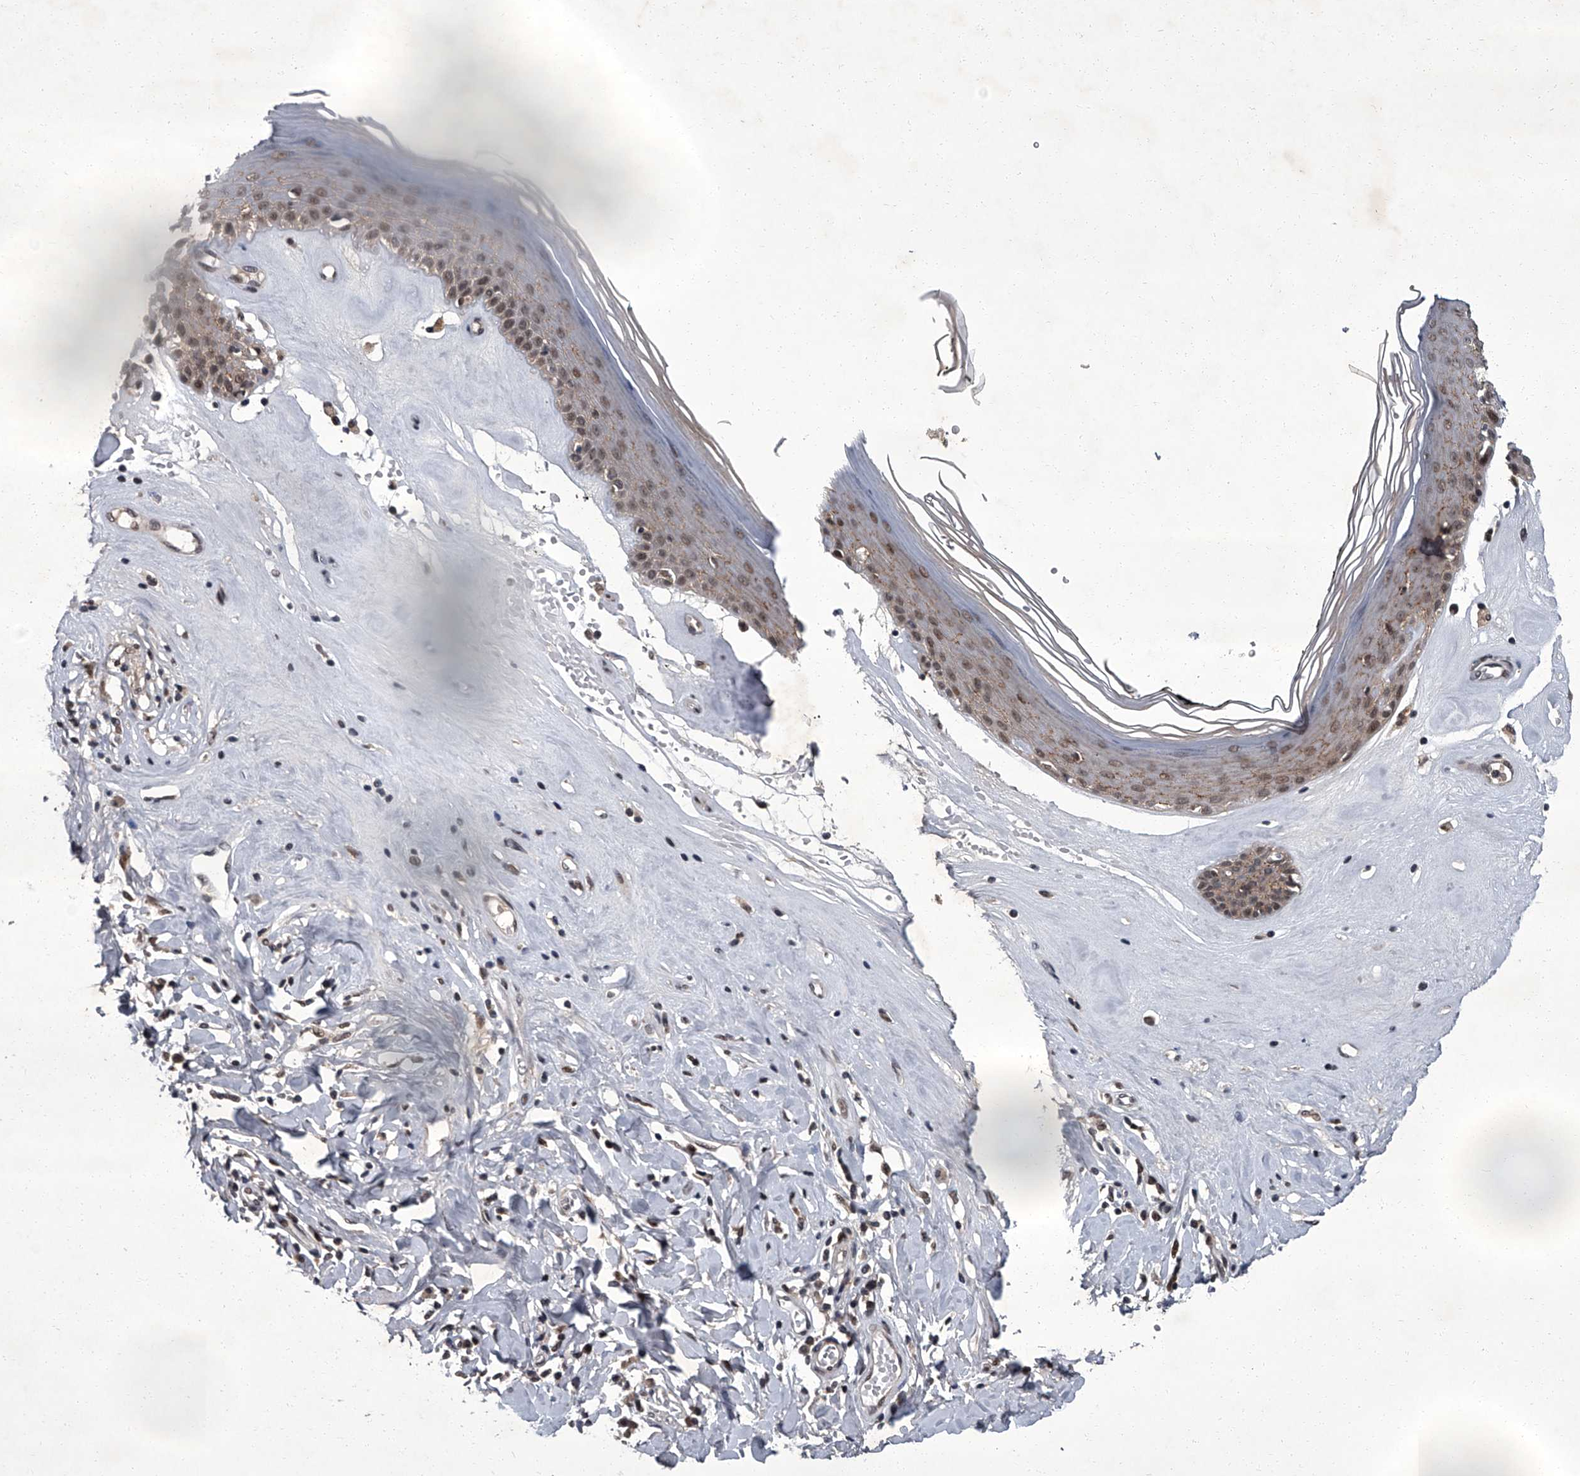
{"staining": {"intensity": "strong", "quantity": "25%-75%", "location": "cytoplasmic/membranous,nuclear"}, "tissue": "skin", "cell_type": "Epidermal cells", "image_type": "normal", "snomed": [{"axis": "morphology", "description": "Normal tissue, NOS"}, {"axis": "morphology", "description": "Inflammation, NOS"}, {"axis": "topography", "description": "Vulva"}], "caption": "Epidermal cells demonstrate high levels of strong cytoplasmic/membranous,nuclear expression in approximately 25%-75% of cells in unremarkable human skin. The staining was performed using DAB to visualize the protein expression in brown, while the nuclei were stained in blue with hematoxylin (Magnification: 20x).", "gene": "ZNF518B", "patient": {"sex": "female", "age": 84}}